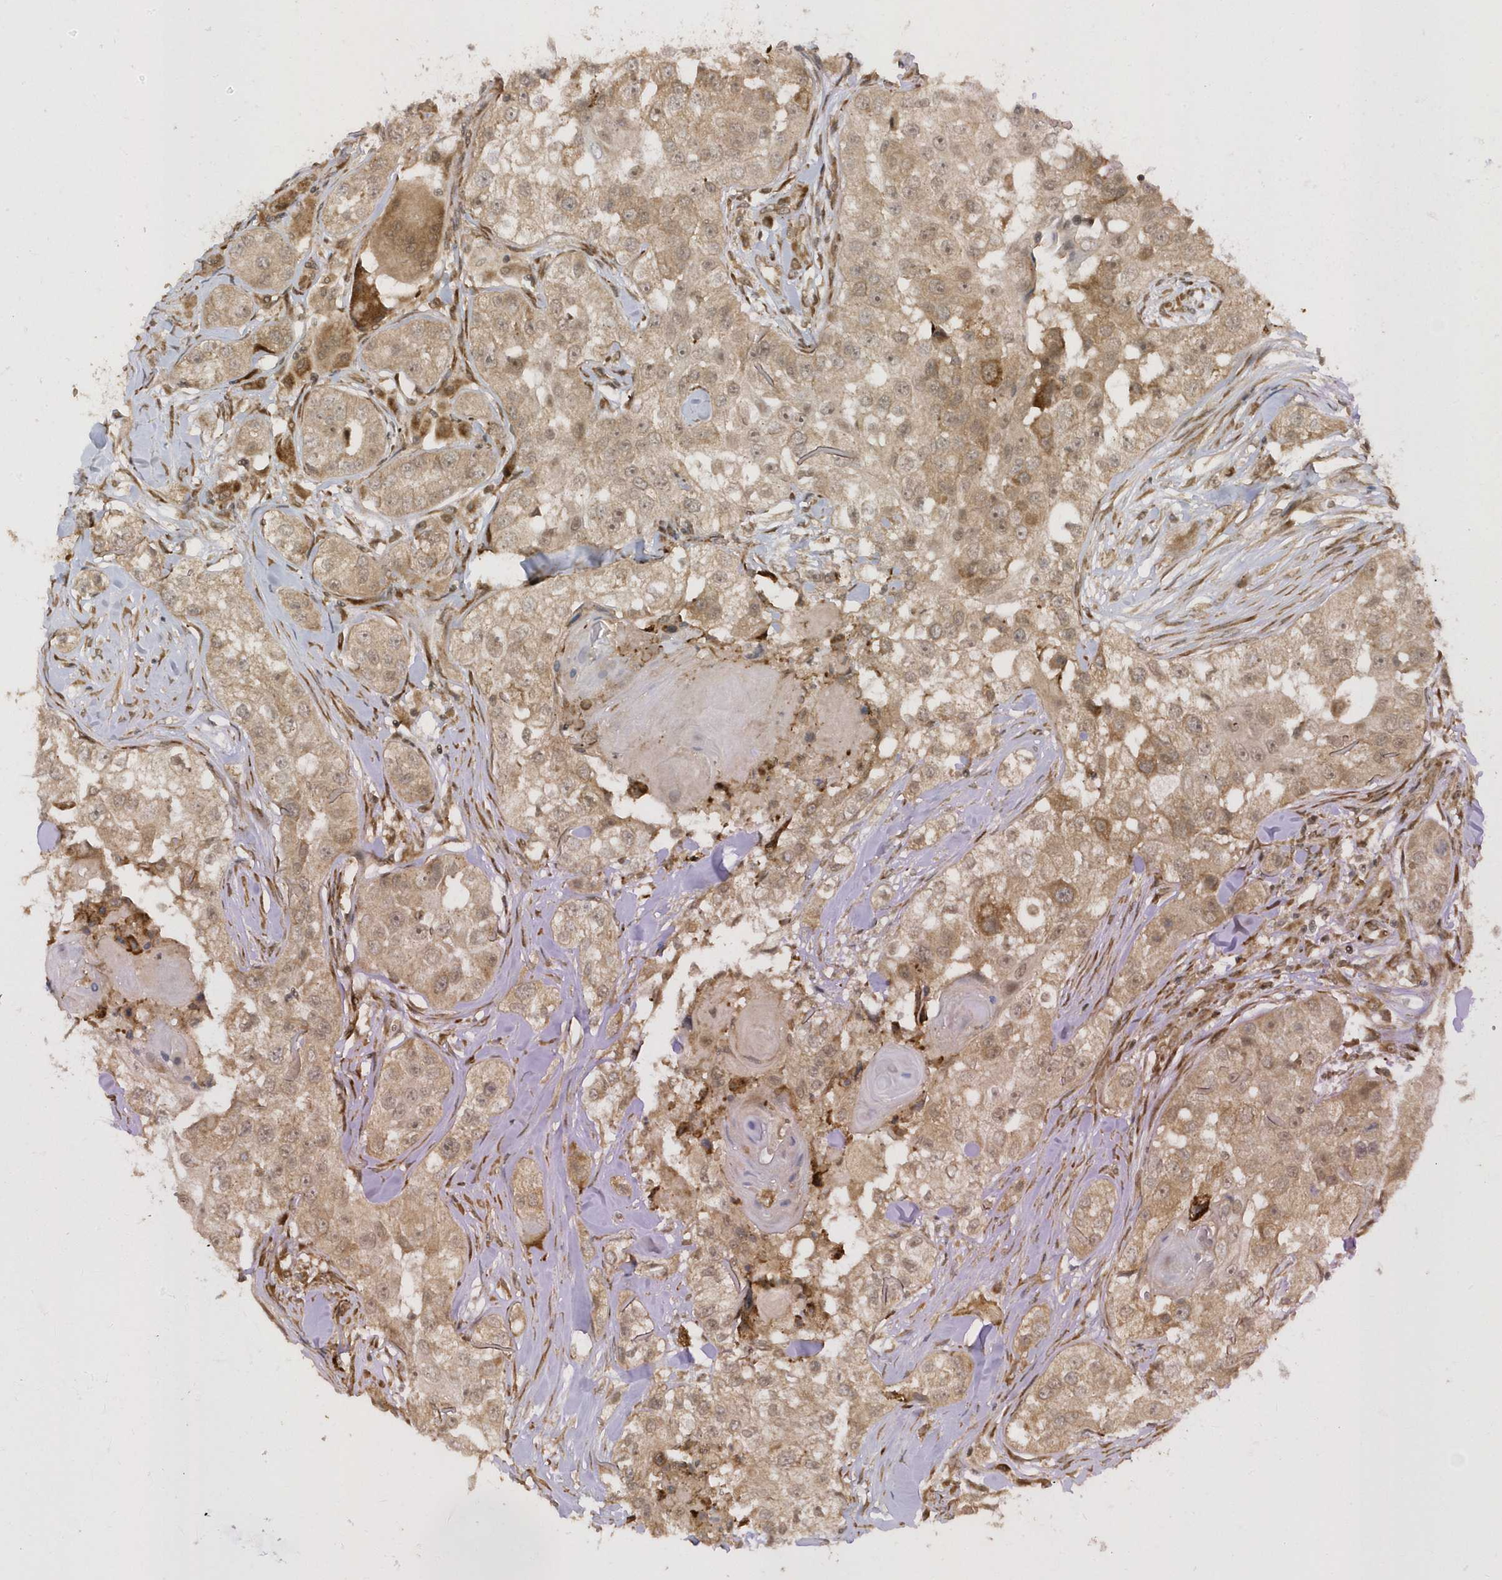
{"staining": {"intensity": "moderate", "quantity": ">75%", "location": "cytoplasmic/membranous,nuclear"}, "tissue": "head and neck cancer", "cell_type": "Tumor cells", "image_type": "cancer", "snomed": [{"axis": "morphology", "description": "Normal tissue, NOS"}, {"axis": "morphology", "description": "Squamous cell carcinoma, NOS"}, {"axis": "topography", "description": "Skeletal muscle"}, {"axis": "topography", "description": "Head-Neck"}], "caption": "Immunohistochemical staining of human head and neck squamous cell carcinoma reveals medium levels of moderate cytoplasmic/membranous and nuclear protein staining in approximately >75% of tumor cells.", "gene": "METTL21A", "patient": {"sex": "male", "age": 51}}